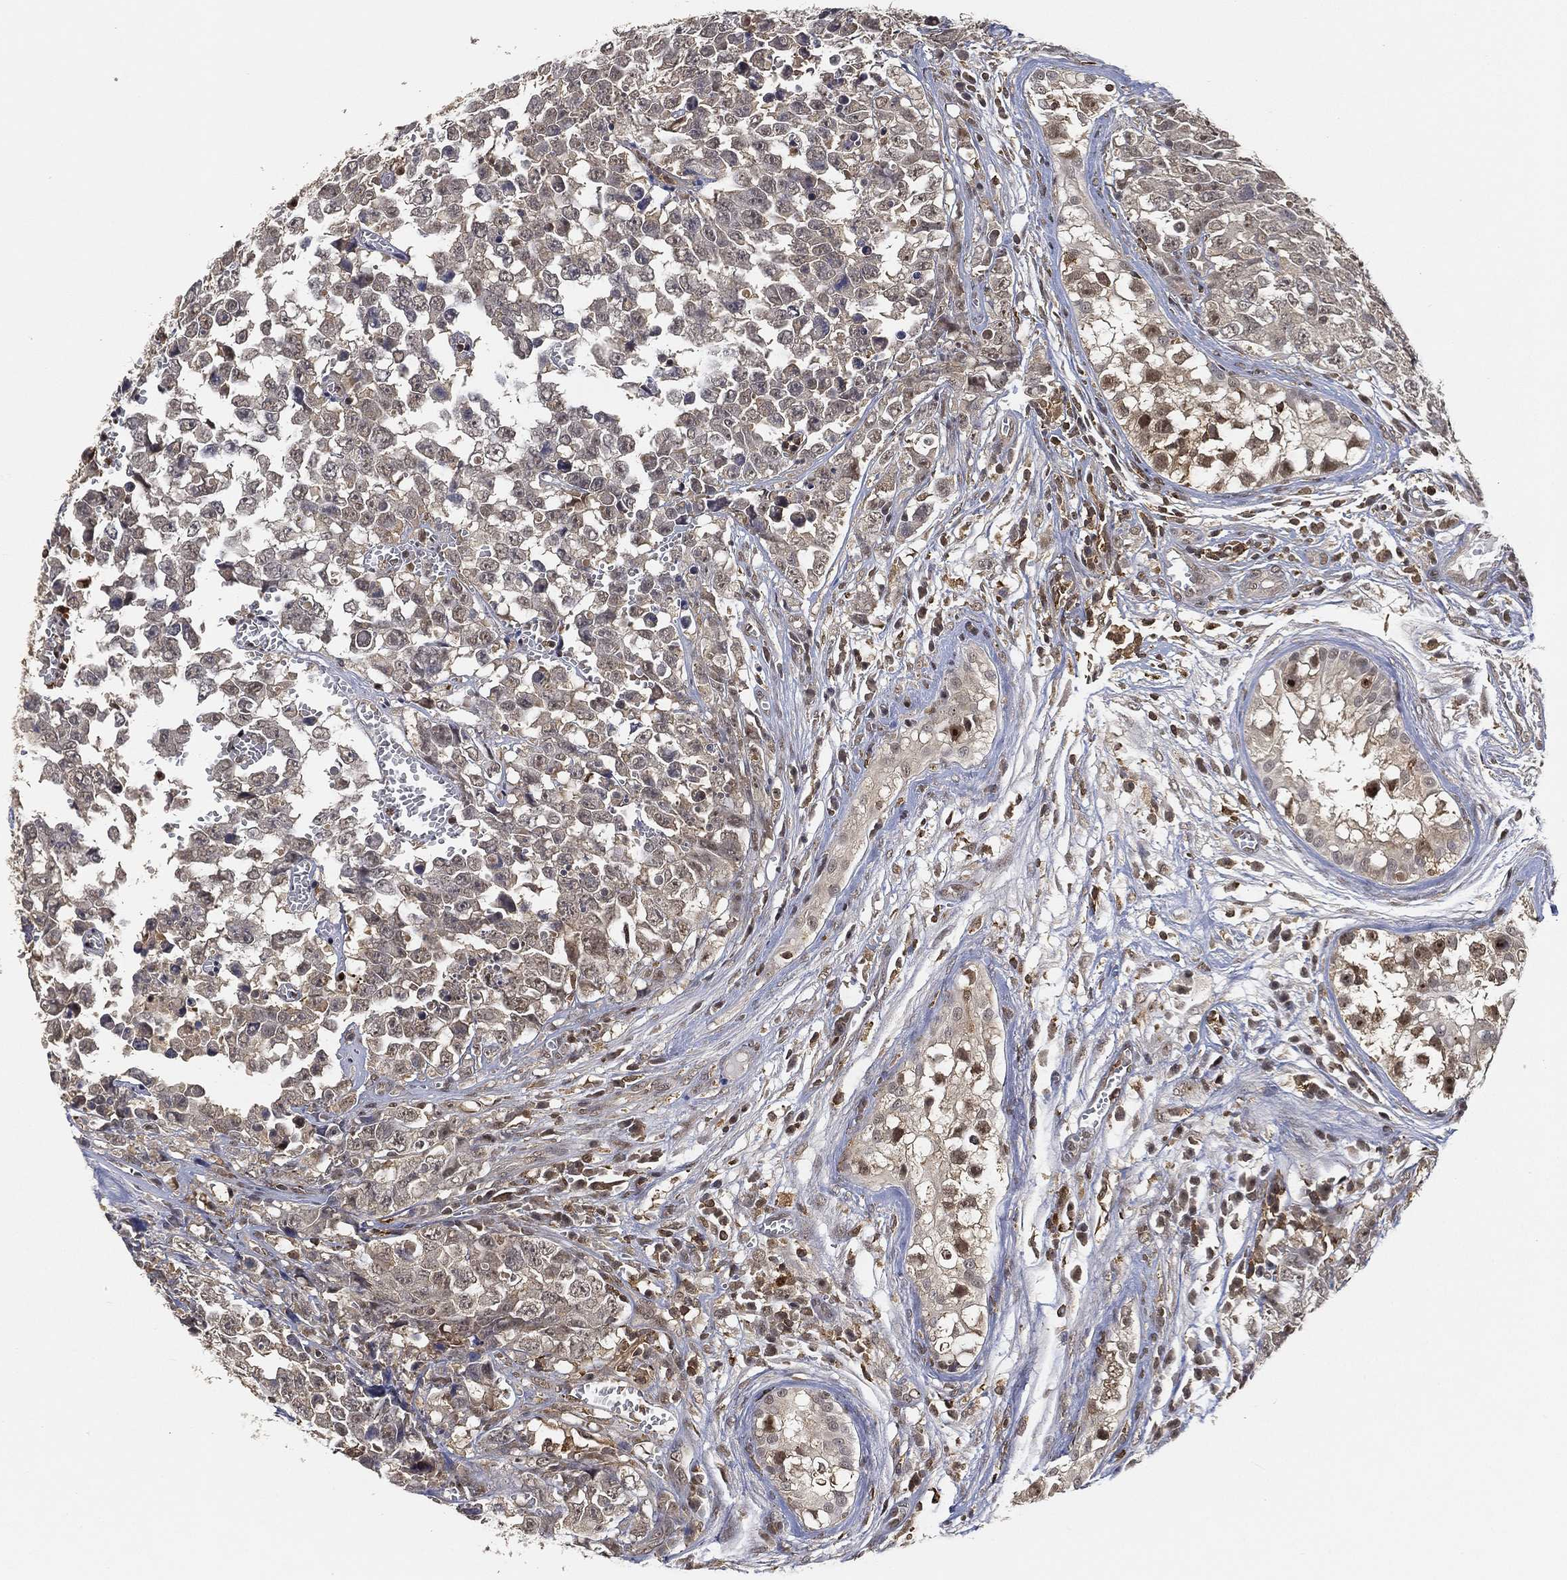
{"staining": {"intensity": "negative", "quantity": "none", "location": "none"}, "tissue": "testis cancer", "cell_type": "Tumor cells", "image_type": "cancer", "snomed": [{"axis": "morphology", "description": "Carcinoma, Embryonal, NOS"}, {"axis": "topography", "description": "Testis"}], "caption": "A histopathology image of human embryonal carcinoma (testis) is negative for staining in tumor cells. (DAB (3,3'-diaminobenzidine) immunohistochemistry (IHC) with hematoxylin counter stain).", "gene": "WDR26", "patient": {"sex": "male", "age": 23}}